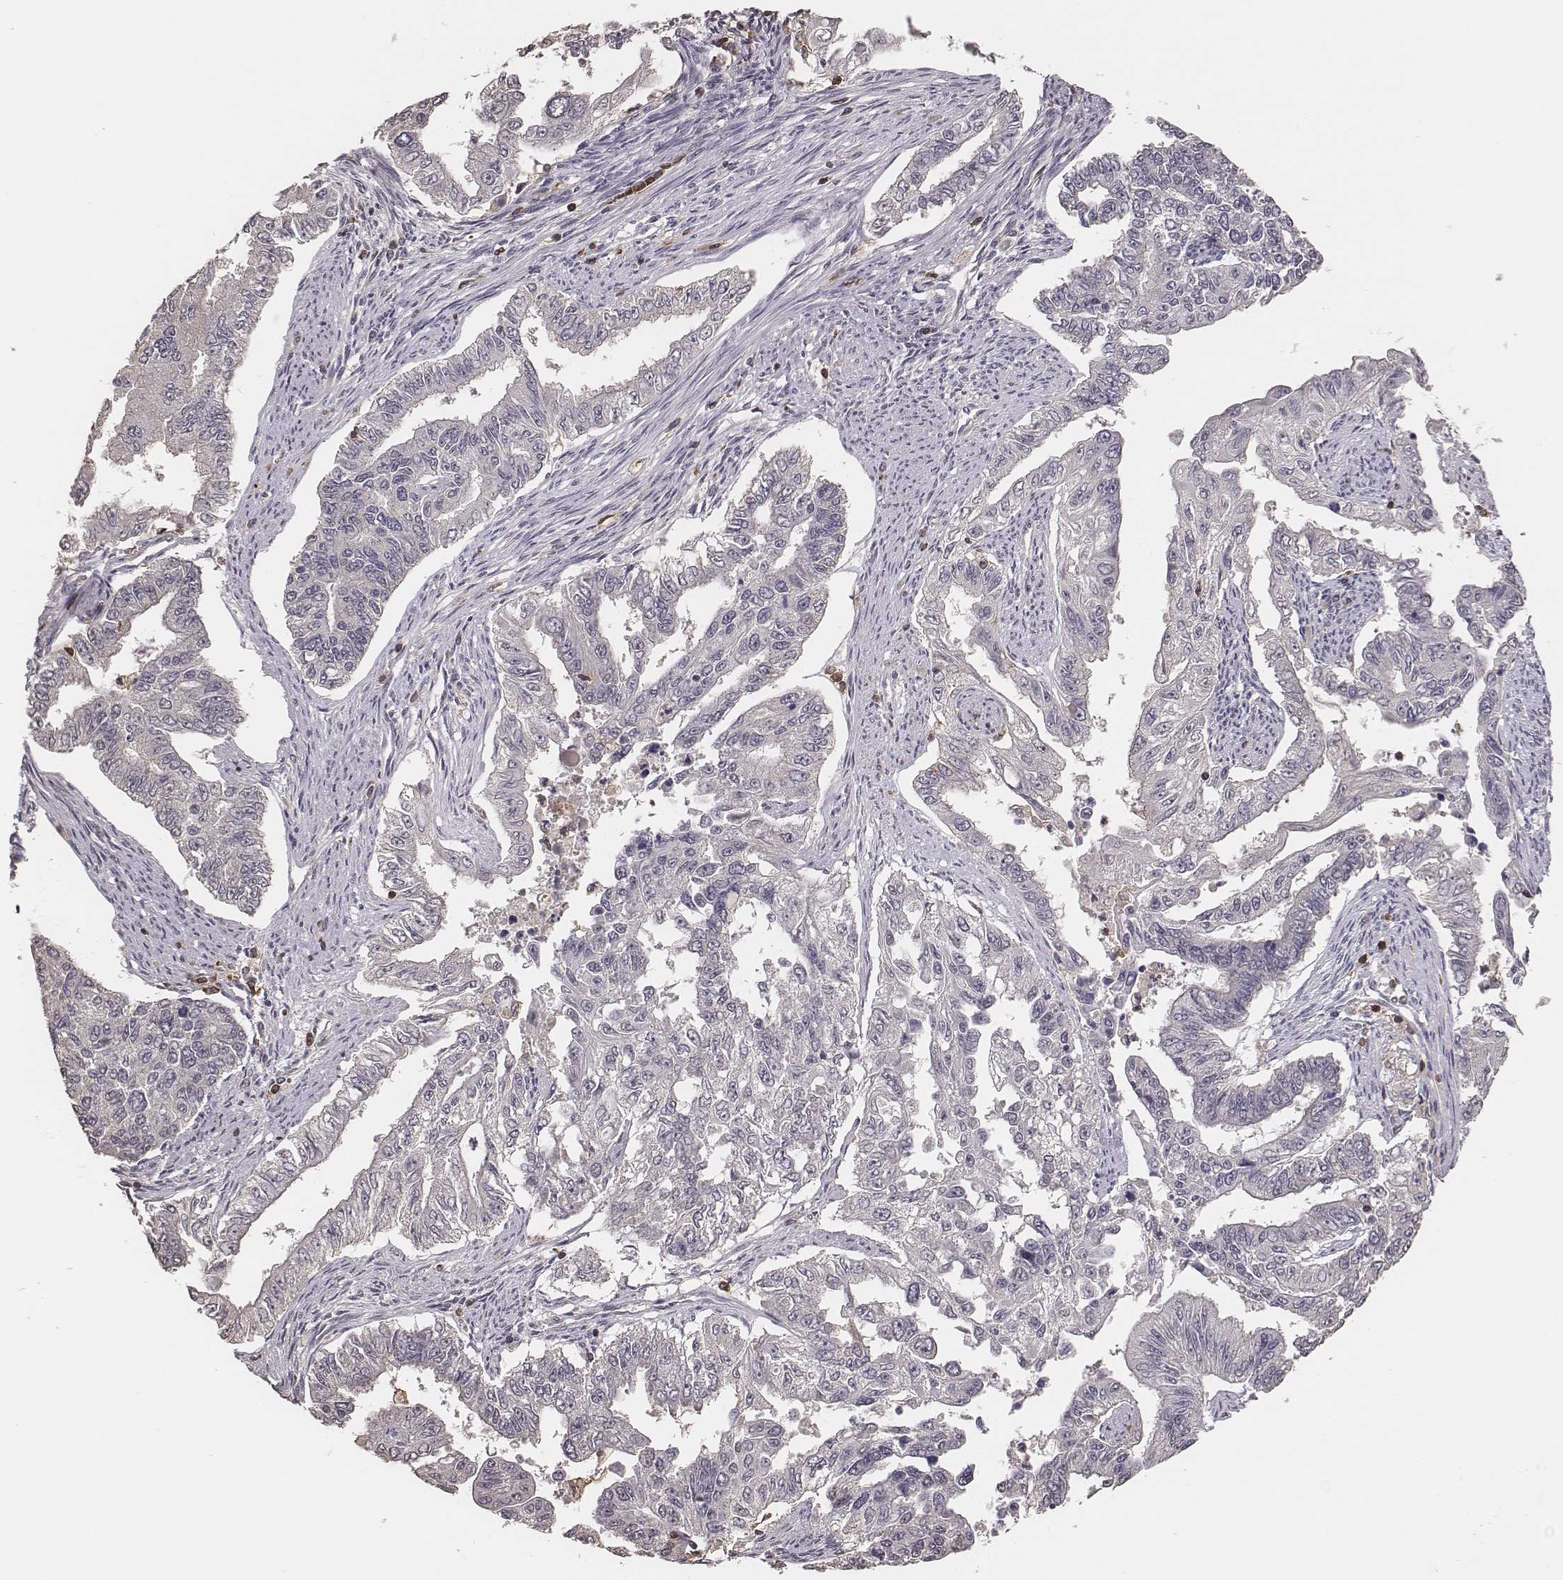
{"staining": {"intensity": "negative", "quantity": "none", "location": "none"}, "tissue": "endometrial cancer", "cell_type": "Tumor cells", "image_type": "cancer", "snomed": [{"axis": "morphology", "description": "Adenocarcinoma, NOS"}, {"axis": "topography", "description": "Uterus"}], "caption": "Tumor cells show no significant positivity in adenocarcinoma (endometrial).", "gene": "PILRA", "patient": {"sex": "female", "age": 59}}